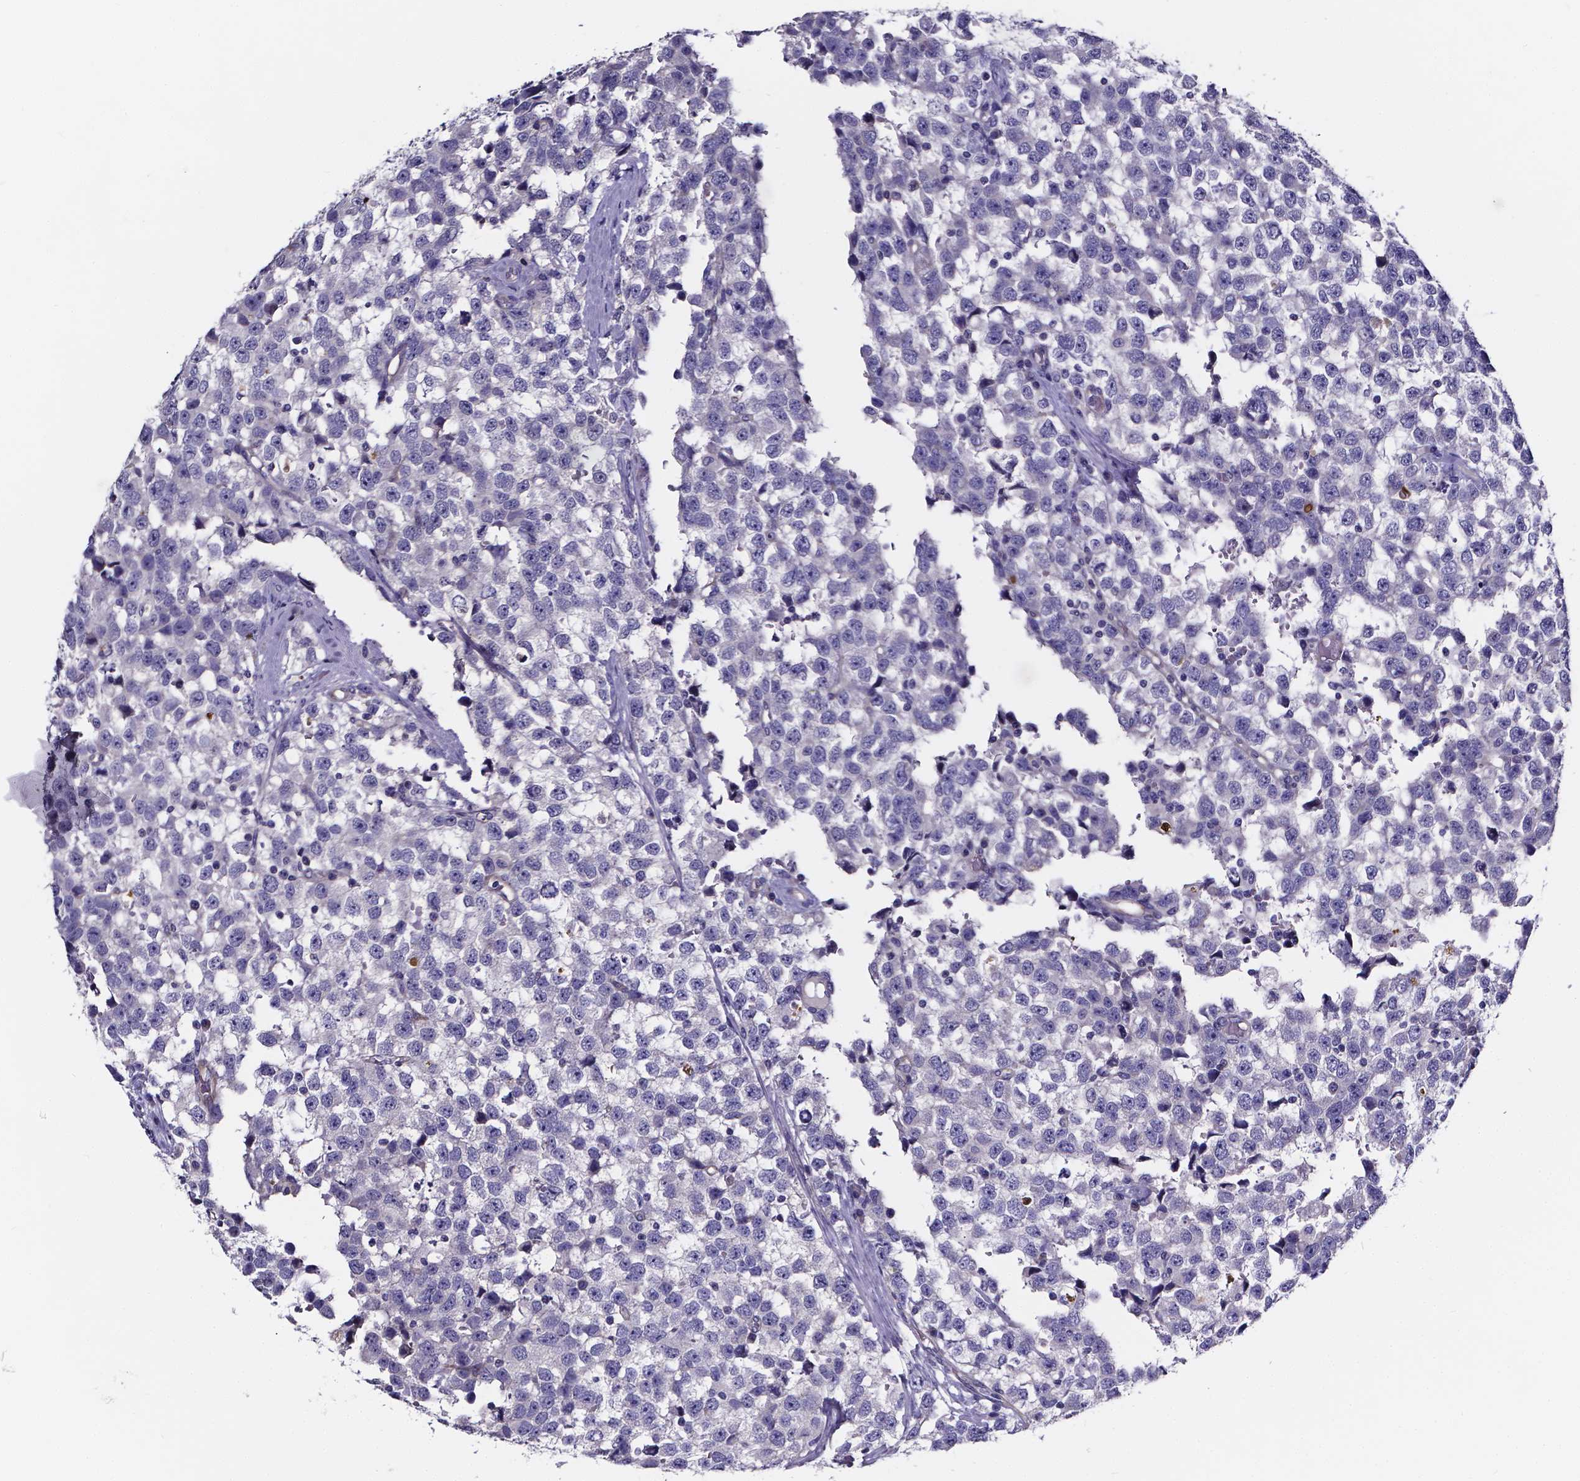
{"staining": {"intensity": "negative", "quantity": "none", "location": "none"}, "tissue": "testis cancer", "cell_type": "Tumor cells", "image_type": "cancer", "snomed": [{"axis": "morphology", "description": "Seminoma, NOS"}, {"axis": "topography", "description": "Testis"}], "caption": "IHC image of testis seminoma stained for a protein (brown), which displays no expression in tumor cells.", "gene": "CACNG8", "patient": {"sex": "male", "age": 34}}